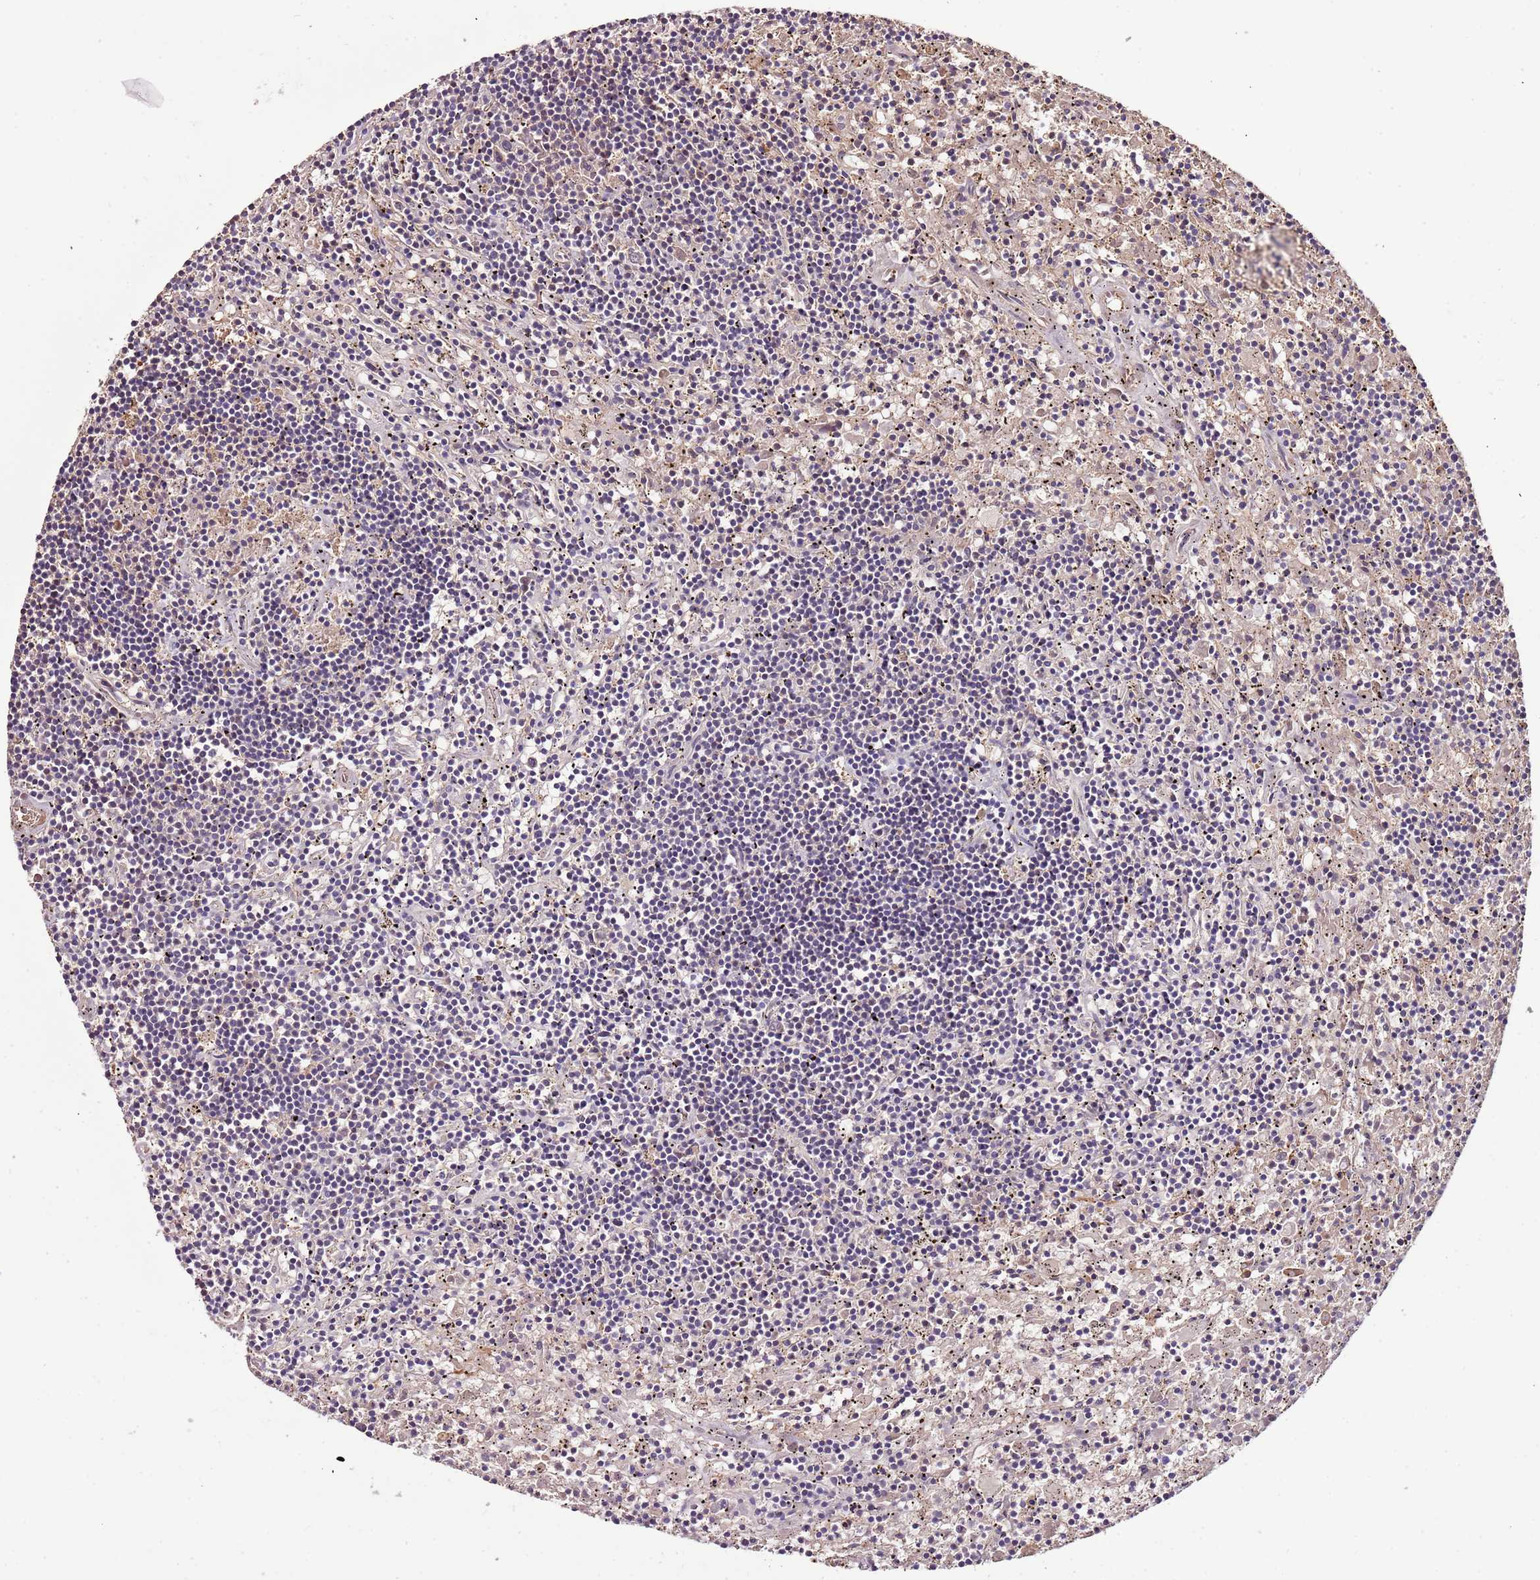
{"staining": {"intensity": "negative", "quantity": "none", "location": "none"}, "tissue": "lymphoma", "cell_type": "Tumor cells", "image_type": "cancer", "snomed": [{"axis": "morphology", "description": "Malignant lymphoma, non-Hodgkin's type, Low grade"}, {"axis": "topography", "description": "Spleen"}], "caption": "This is an immunohistochemistry (IHC) histopathology image of malignant lymphoma, non-Hodgkin's type (low-grade). There is no positivity in tumor cells.", "gene": "DENR", "patient": {"sex": "male", "age": 76}}